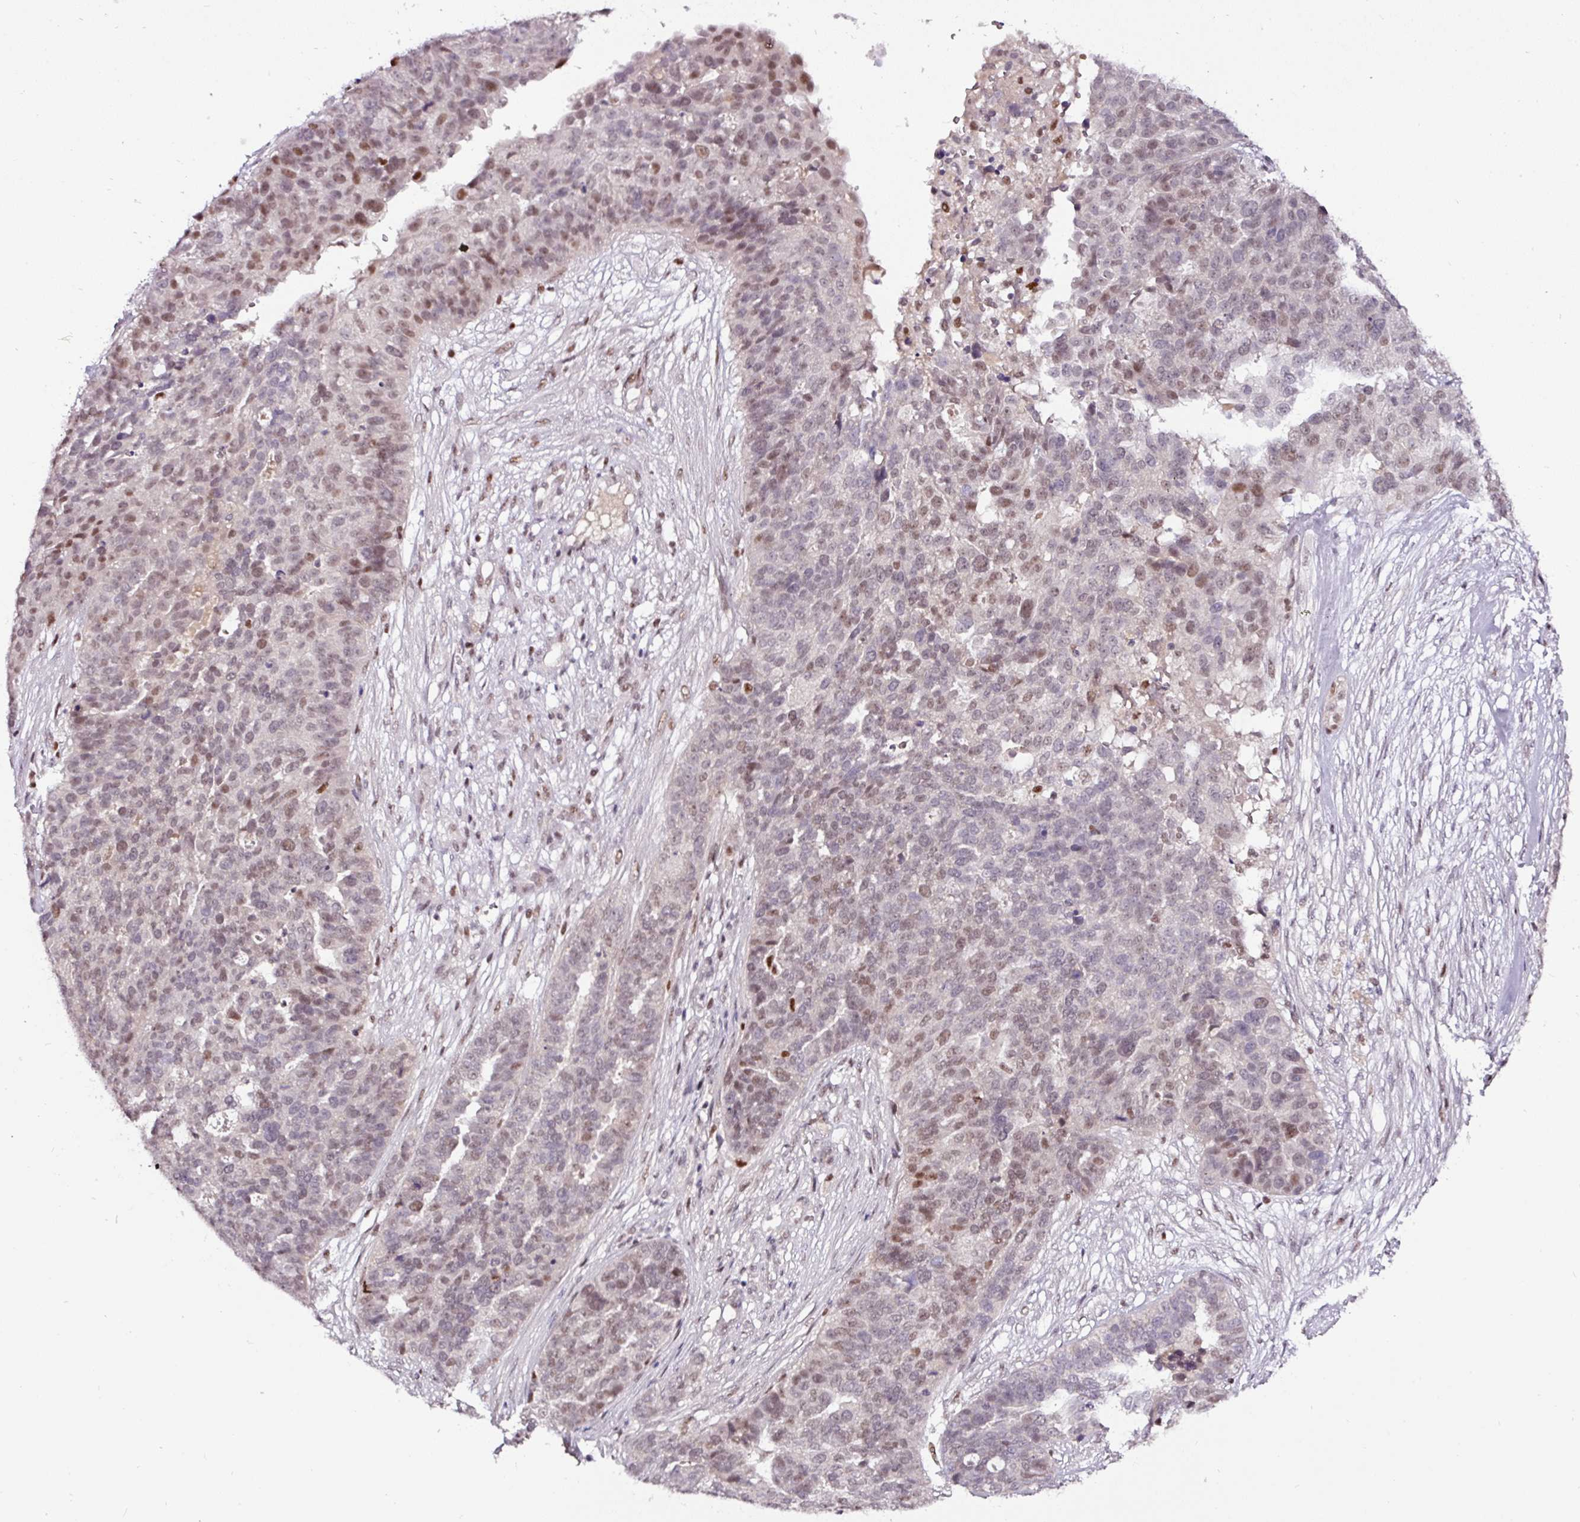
{"staining": {"intensity": "moderate", "quantity": "25%-75%", "location": "nuclear"}, "tissue": "ovarian cancer", "cell_type": "Tumor cells", "image_type": "cancer", "snomed": [{"axis": "morphology", "description": "Cystadenocarcinoma, serous, NOS"}, {"axis": "topography", "description": "Ovary"}], "caption": "IHC of human ovarian cancer exhibits medium levels of moderate nuclear positivity in about 25%-75% of tumor cells.", "gene": "KLF16", "patient": {"sex": "female", "age": 59}}